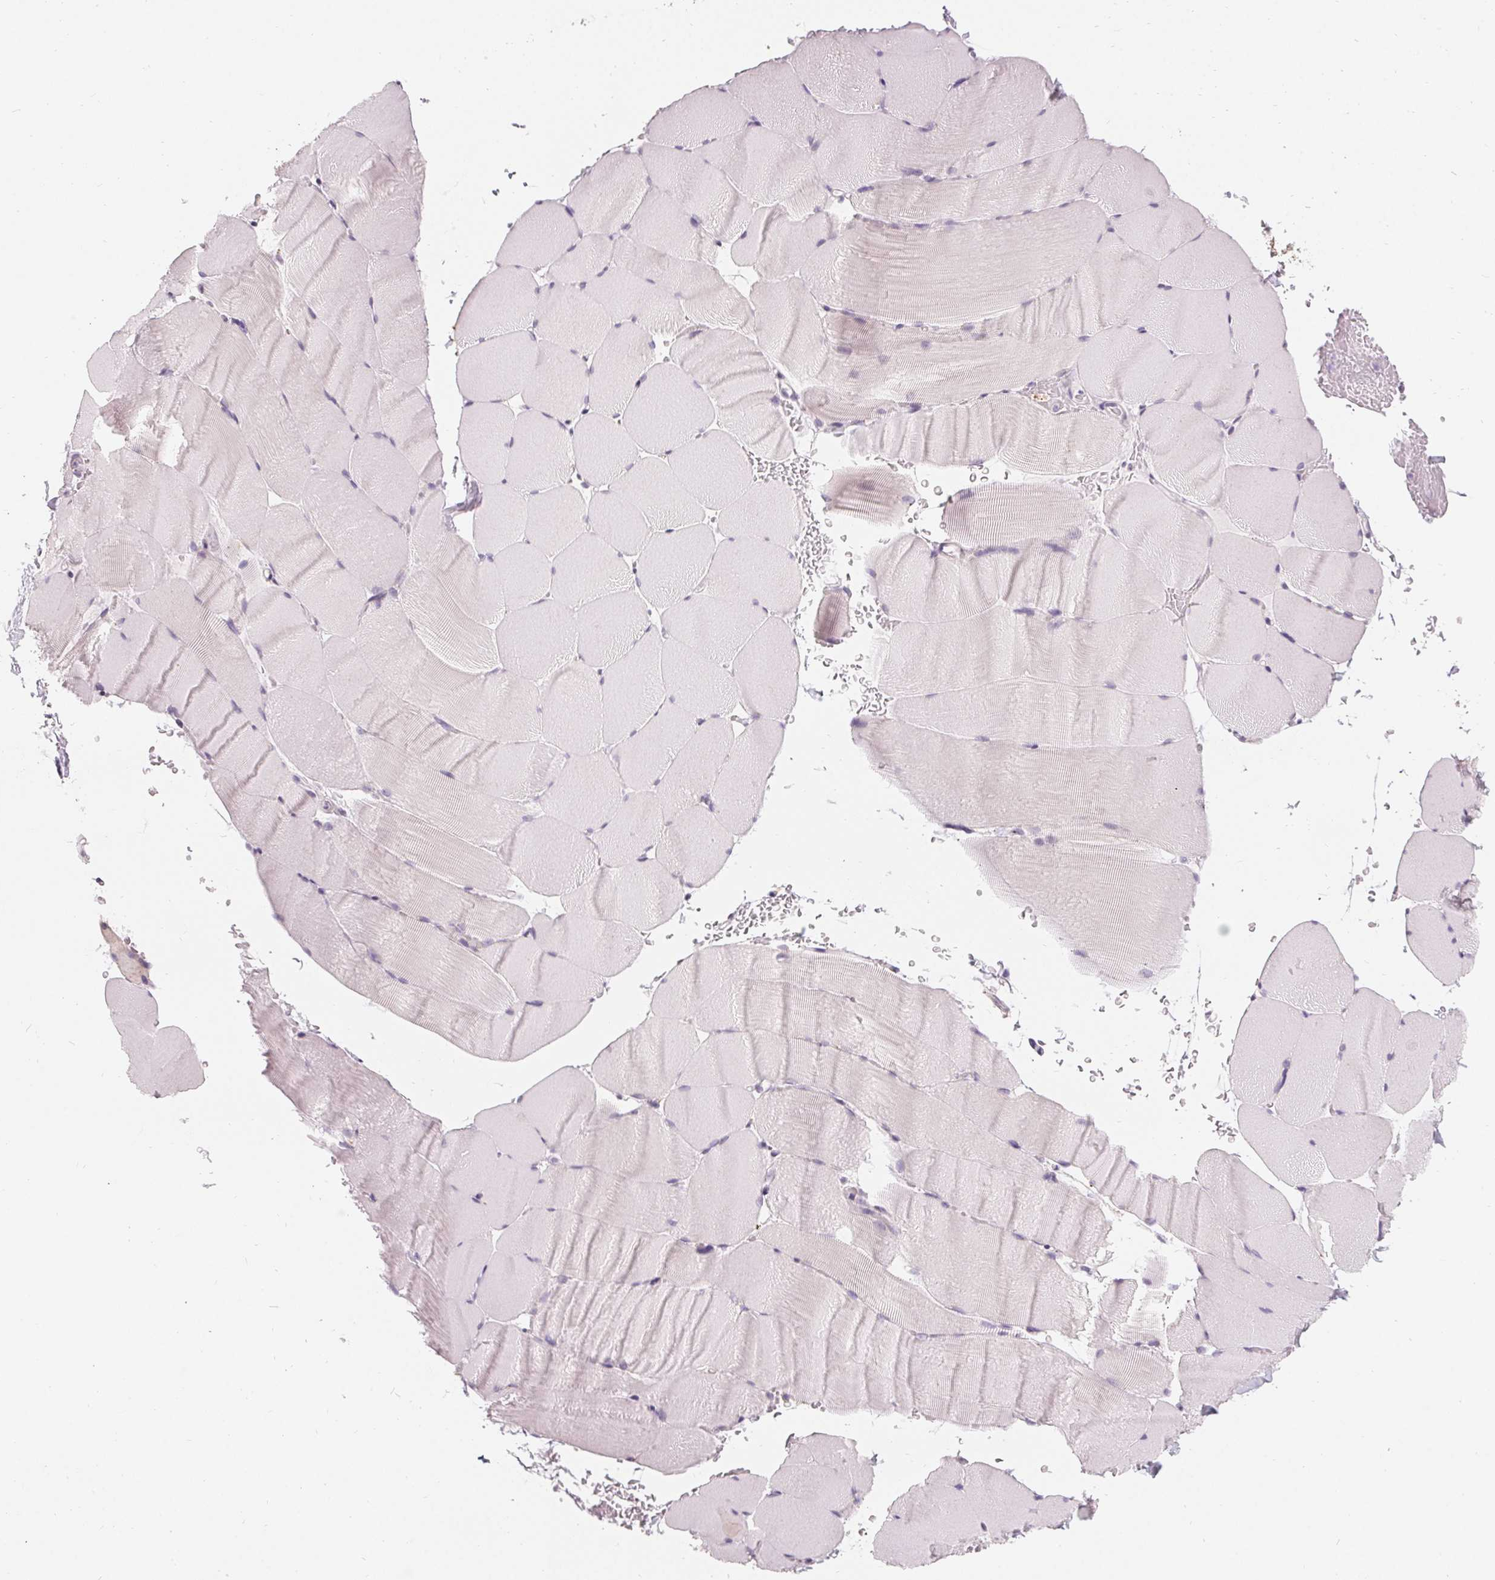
{"staining": {"intensity": "negative", "quantity": "none", "location": "none"}, "tissue": "skeletal muscle", "cell_type": "Myocytes", "image_type": "normal", "snomed": [{"axis": "morphology", "description": "Normal tissue, NOS"}, {"axis": "topography", "description": "Skeletal muscle"}], "caption": "High power microscopy histopathology image of an immunohistochemistry micrograph of benign skeletal muscle, revealing no significant expression in myocytes.", "gene": "HOPX", "patient": {"sex": "female", "age": 37}}